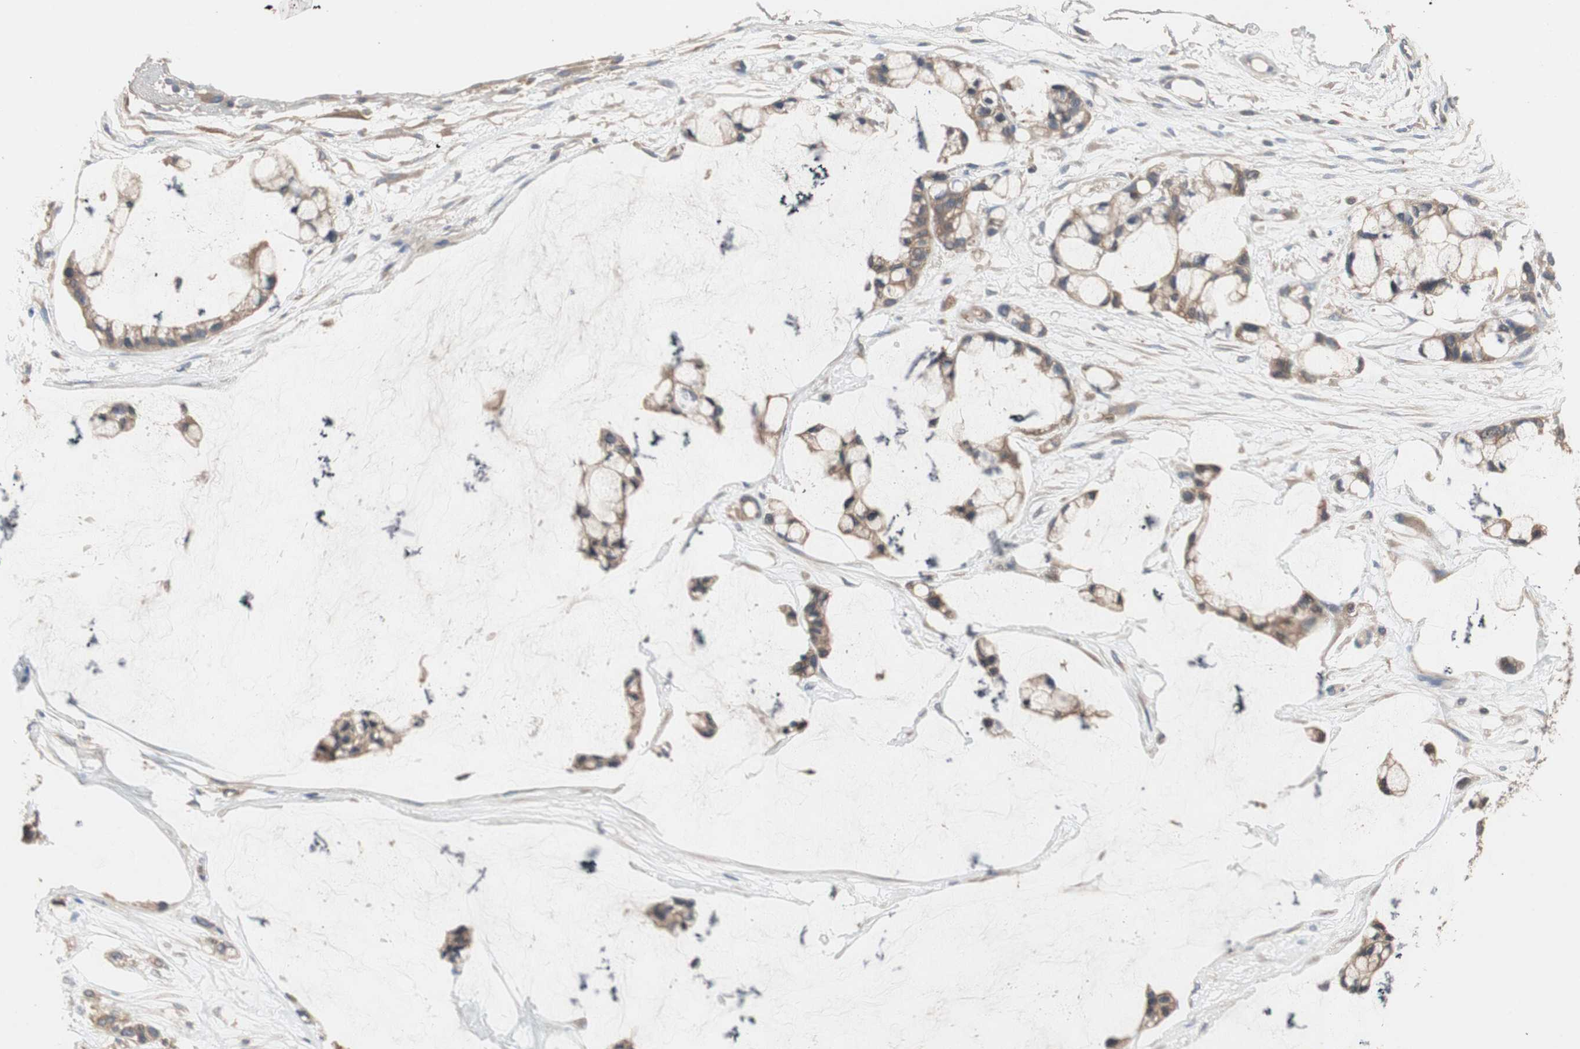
{"staining": {"intensity": "moderate", "quantity": ">75%", "location": "cytoplasmic/membranous"}, "tissue": "ovarian cancer", "cell_type": "Tumor cells", "image_type": "cancer", "snomed": [{"axis": "morphology", "description": "Cystadenocarcinoma, mucinous, NOS"}, {"axis": "topography", "description": "Ovary"}], "caption": "Brown immunohistochemical staining in human ovarian cancer displays moderate cytoplasmic/membranous expression in approximately >75% of tumor cells.", "gene": "ADAP1", "patient": {"sex": "female", "age": 39}}